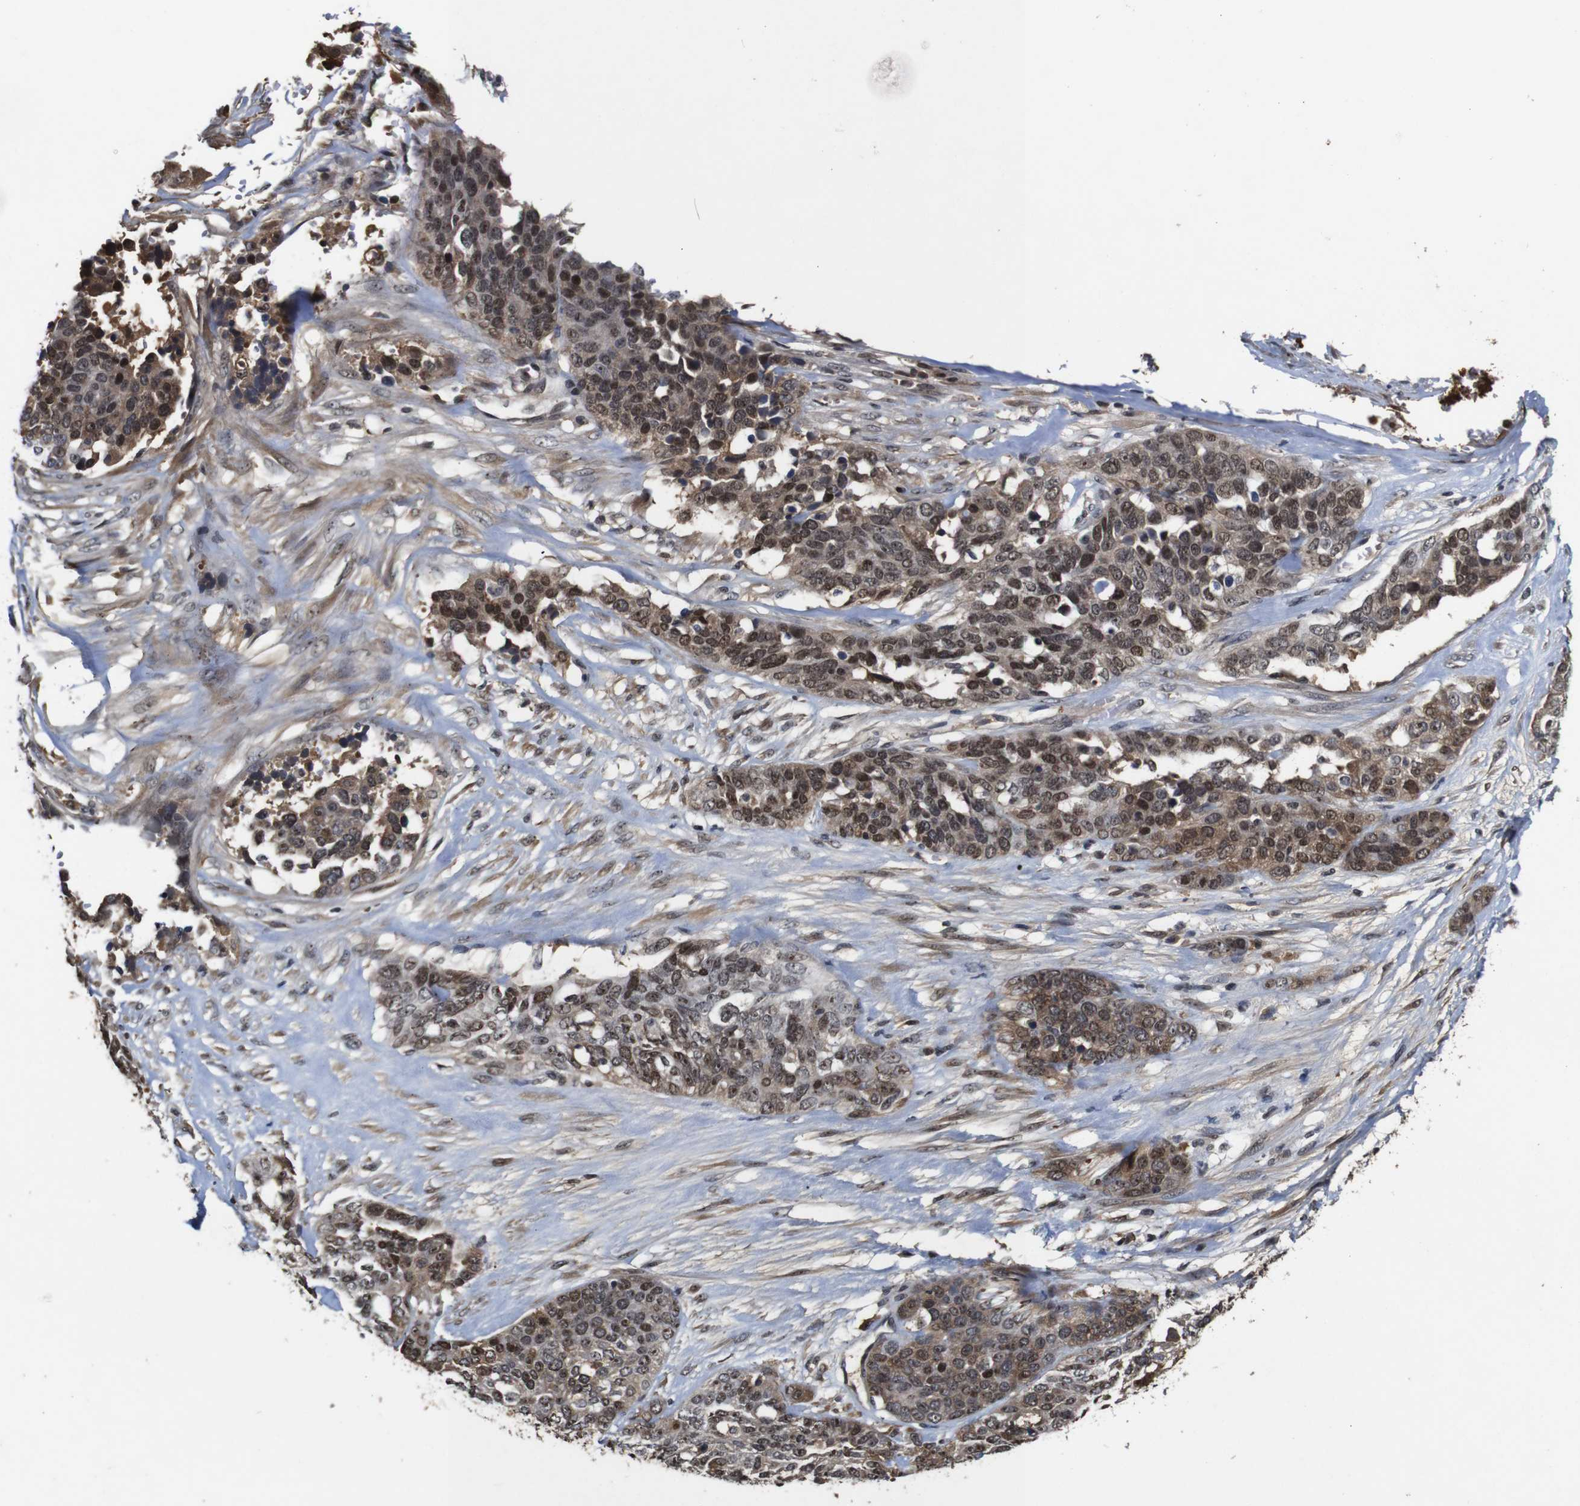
{"staining": {"intensity": "moderate", "quantity": ">75%", "location": "cytoplasmic/membranous,nuclear"}, "tissue": "ovarian cancer", "cell_type": "Tumor cells", "image_type": "cancer", "snomed": [{"axis": "morphology", "description": "Cystadenocarcinoma, serous, NOS"}, {"axis": "topography", "description": "Ovary"}], "caption": "Immunohistochemistry (IHC) of human ovarian serous cystadenocarcinoma shows medium levels of moderate cytoplasmic/membranous and nuclear staining in about >75% of tumor cells.", "gene": "MYC", "patient": {"sex": "female", "age": 44}}